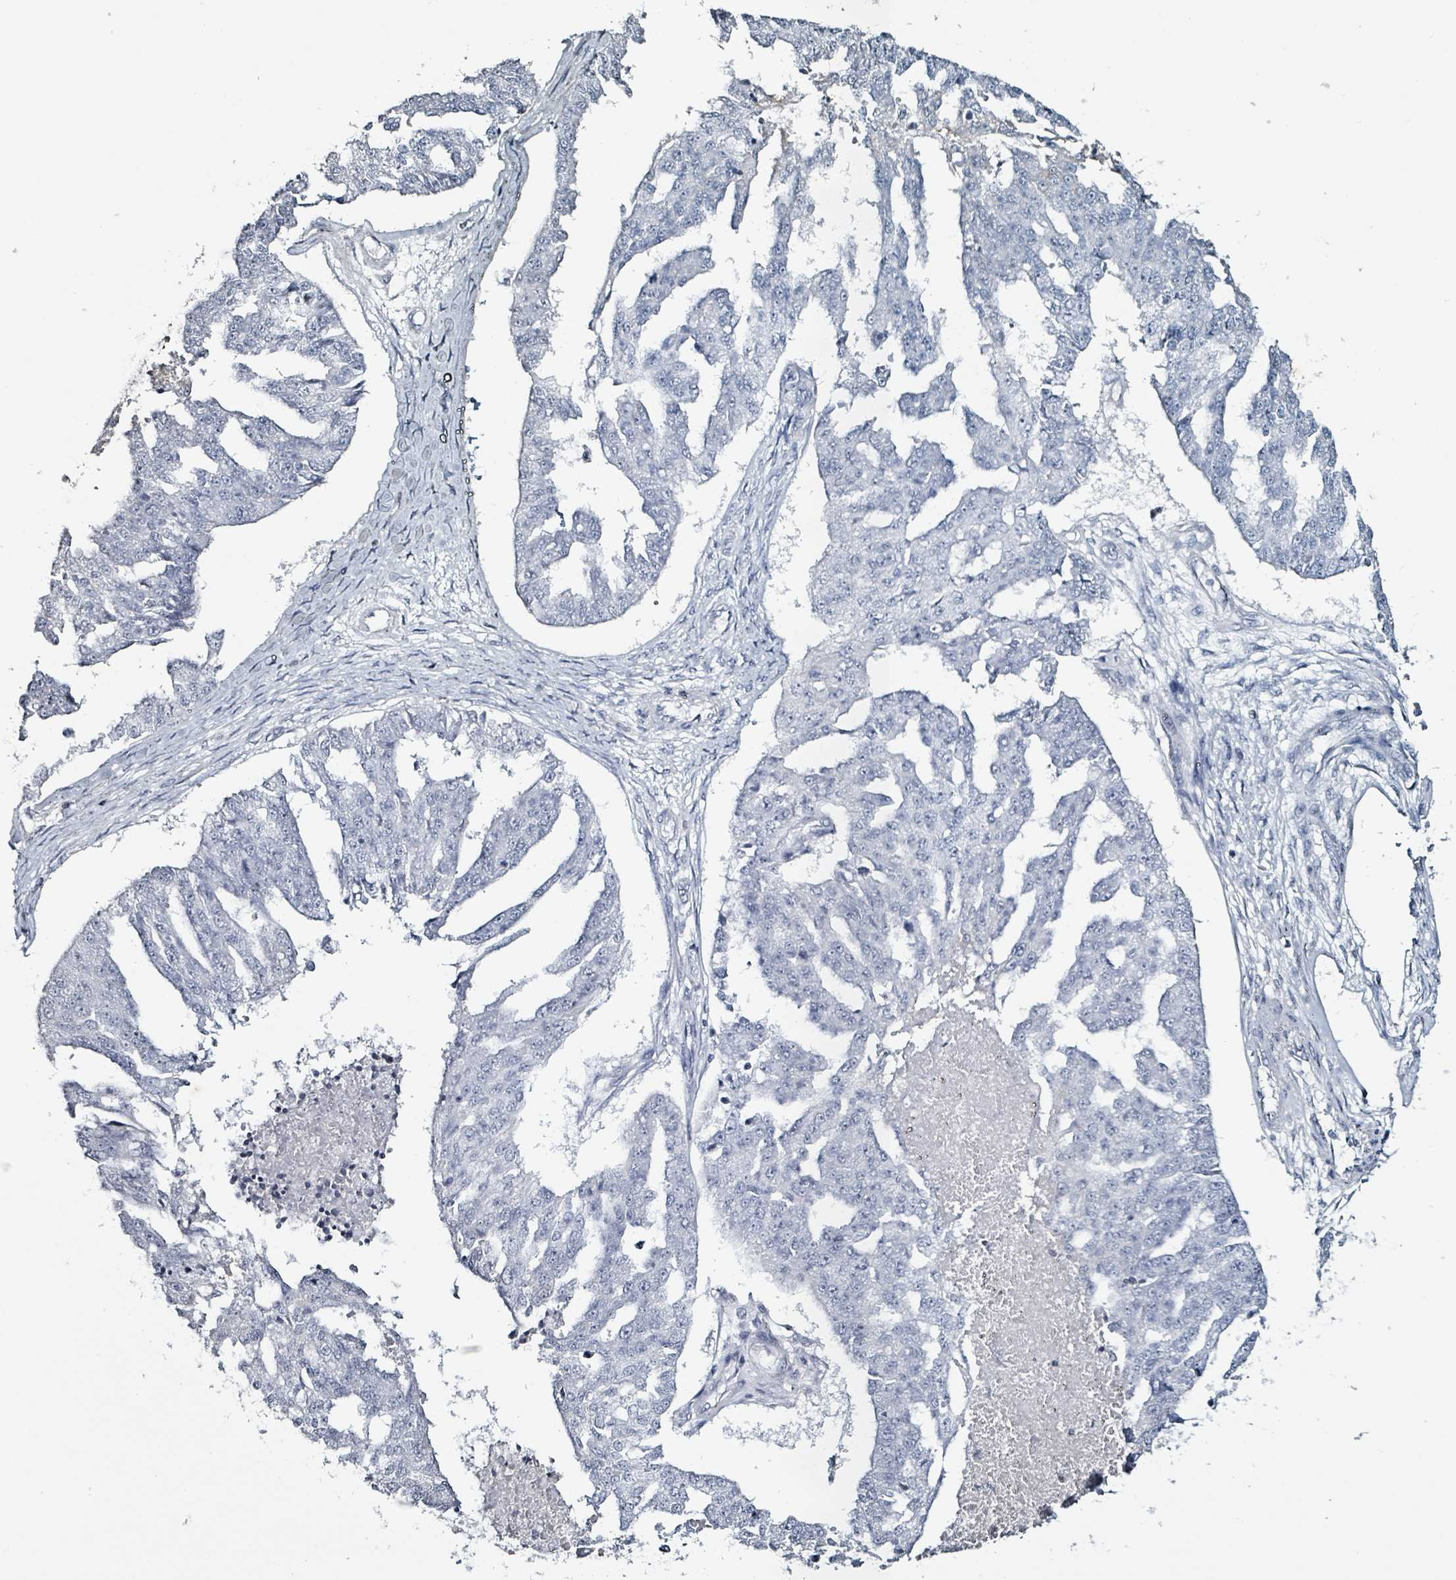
{"staining": {"intensity": "negative", "quantity": "none", "location": "none"}, "tissue": "ovarian cancer", "cell_type": "Tumor cells", "image_type": "cancer", "snomed": [{"axis": "morphology", "description": "Cystadenocarcinoma, serous, NOS"}, {"axis": "topography", "description": "Ovary"}], "caption": "A photomicrograph of ovarian serous cystadenocarcinoma stained for a protein demonstrates no brown staining in tumor cells. (IHC, brightfield microscopy, high magnification).", "gene": "CA9", "patient": {"sex": "female", "age": 58}}